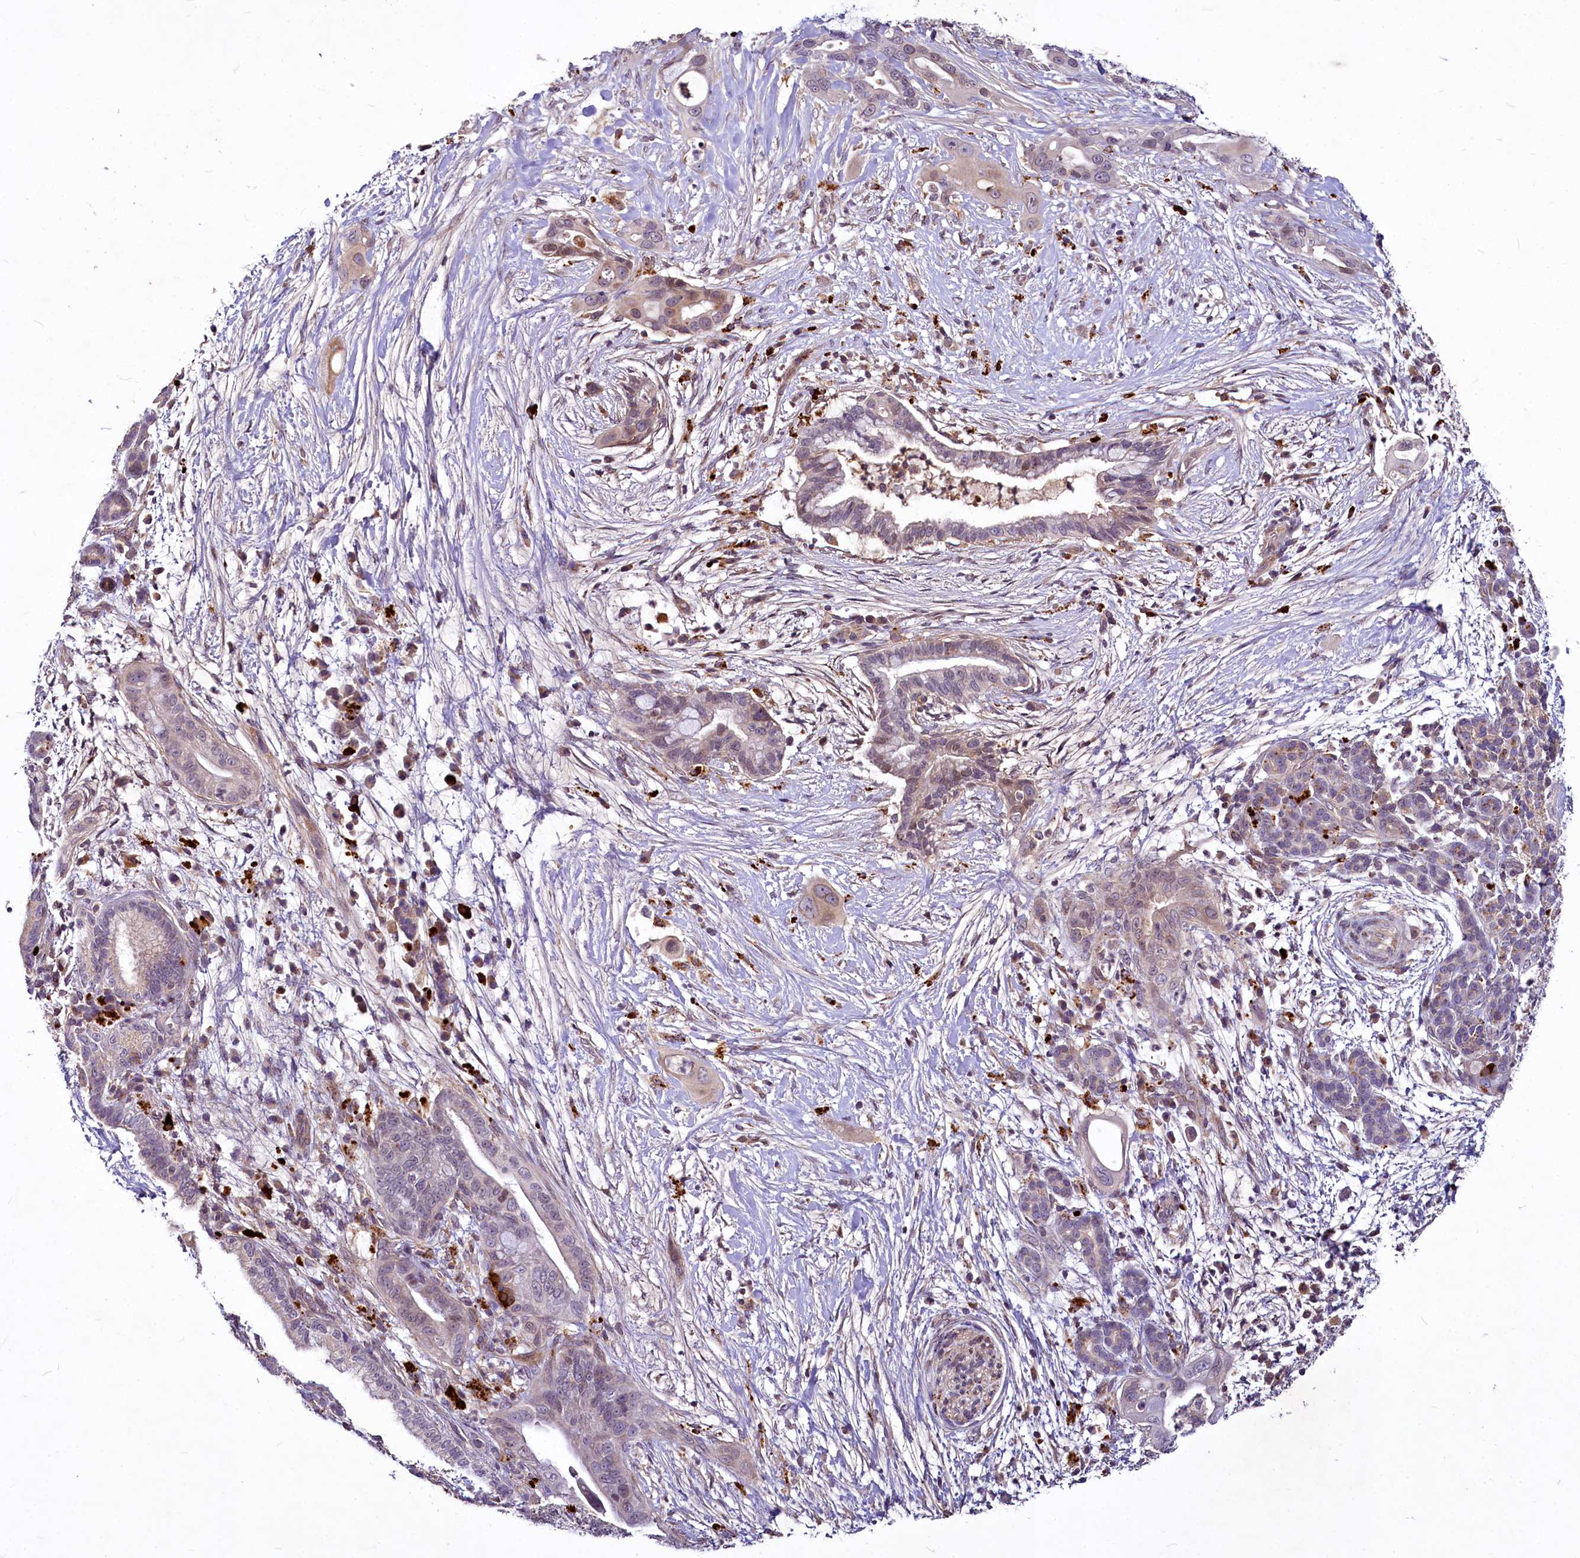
{"staining": {"intensity": "negative", "quantity": "none", "location": "none"}, "tissue": "pancreatic cancer", "cell_type": "Tumor cells", "image_type": "cancer", "snomed": [{"axis": "morphology", "description": "Adenocarcinoma, NOS"}, {"axis": "topography", "description": "Pancreas"}], "caption": "Immunohistochemical staining of adenocarcinoma (pancreatic) demonstrates no significant staining in tumor cells. (Immunohistochemistry (ihc), brightfield microscopy, high magnification).", "gene": "C11orf86", "patient": {"sex": "male", "age": 59}}